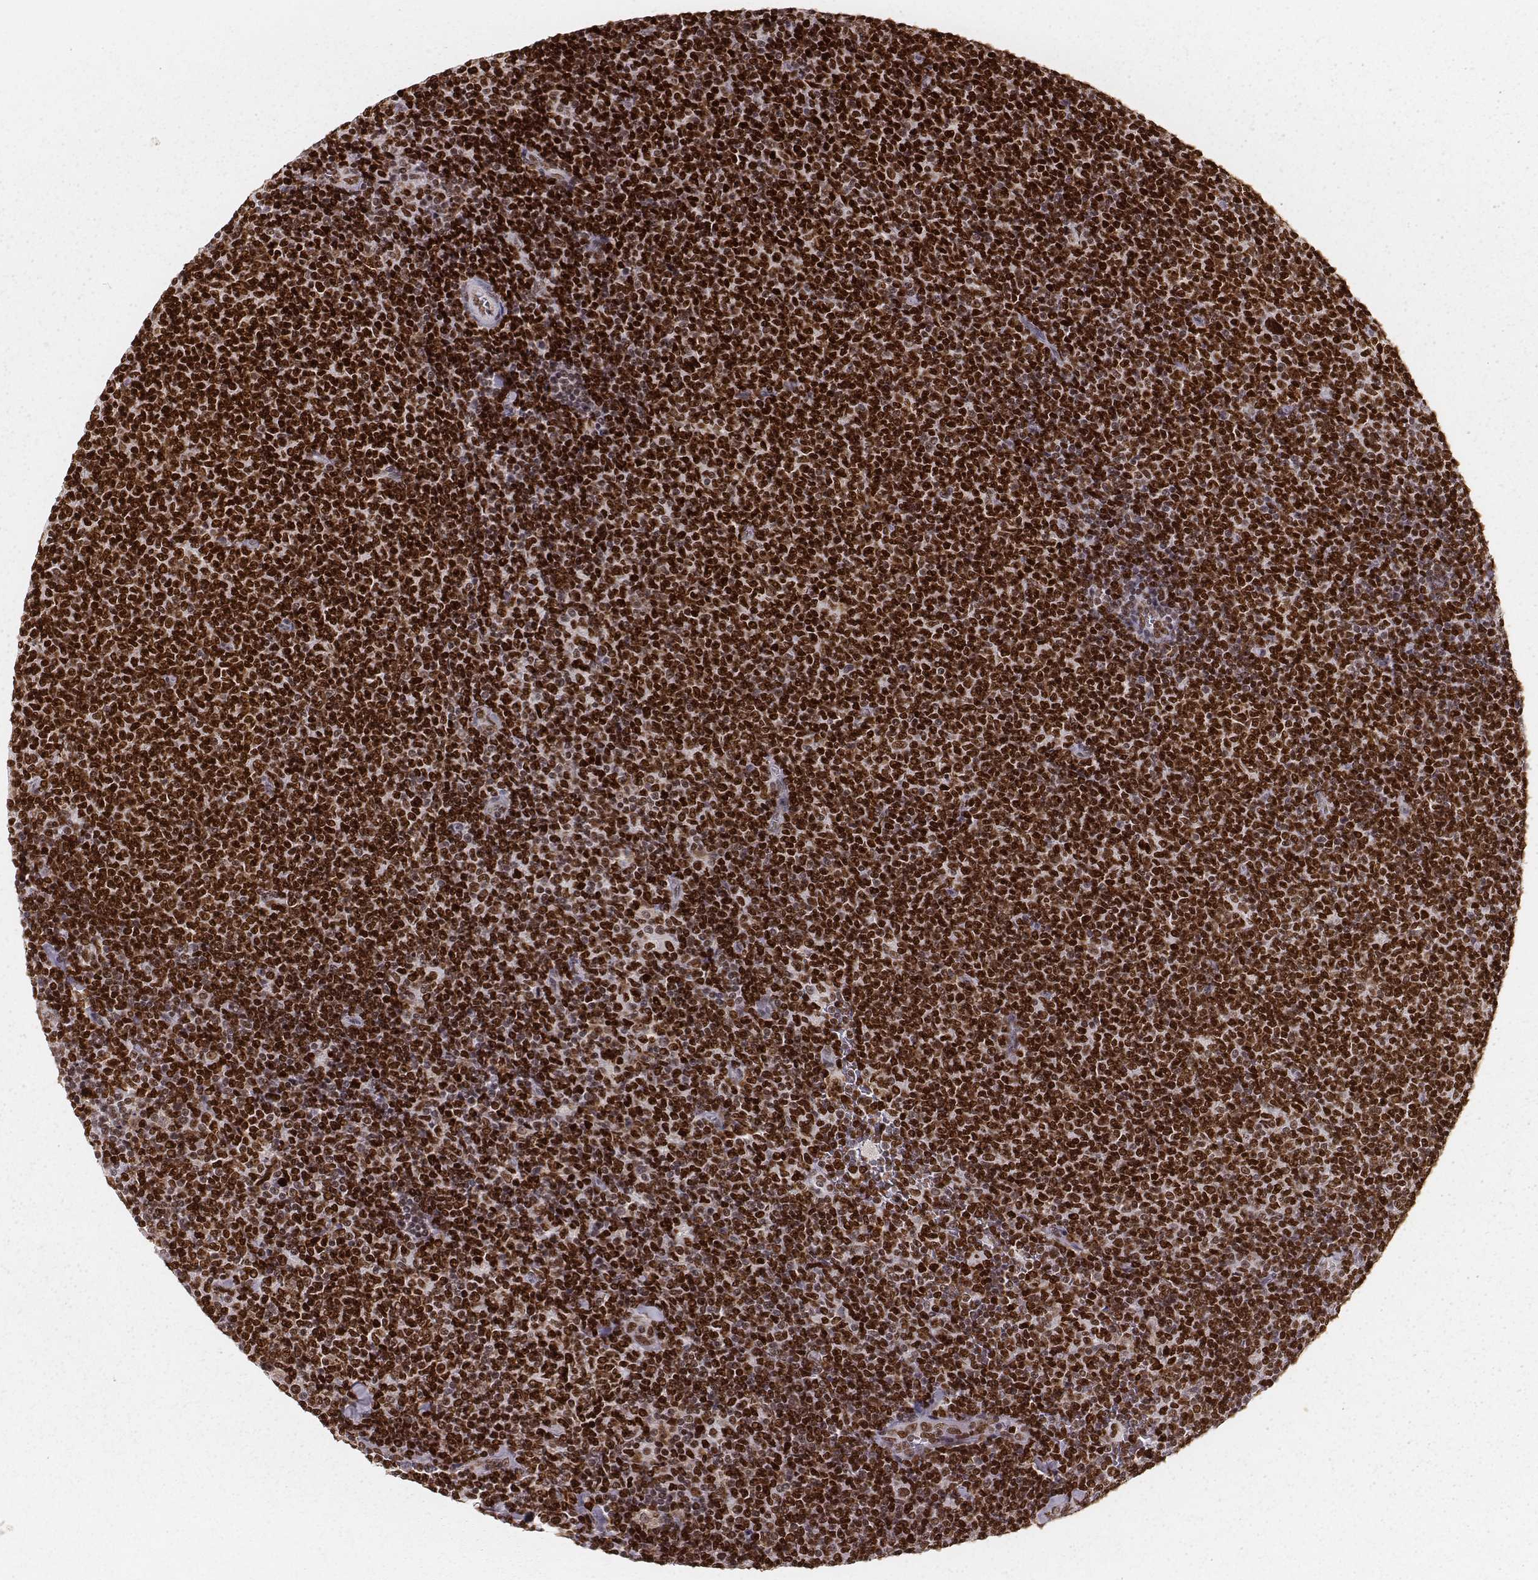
{"staining": {"intensity": "strong", "quantity": ">75%", "location": "nuclear"}, "tissue": "lymphoma", "cell_type": "Tumor cells", "image_type": "cancer", "snomed": [{"axis": "morphology", "description": "Malignant lymphoma, non-Hodgkin's type, Low grade"}, {"axis": "topography", "description": "Lymph node"}], "caption": "Human lymphoma stained with a brown dye displays strong nuclear positive expression in approximately >75% of tumor cells.", "gene": "PARP1", "patient": {"sex": "male", "age": 52}}